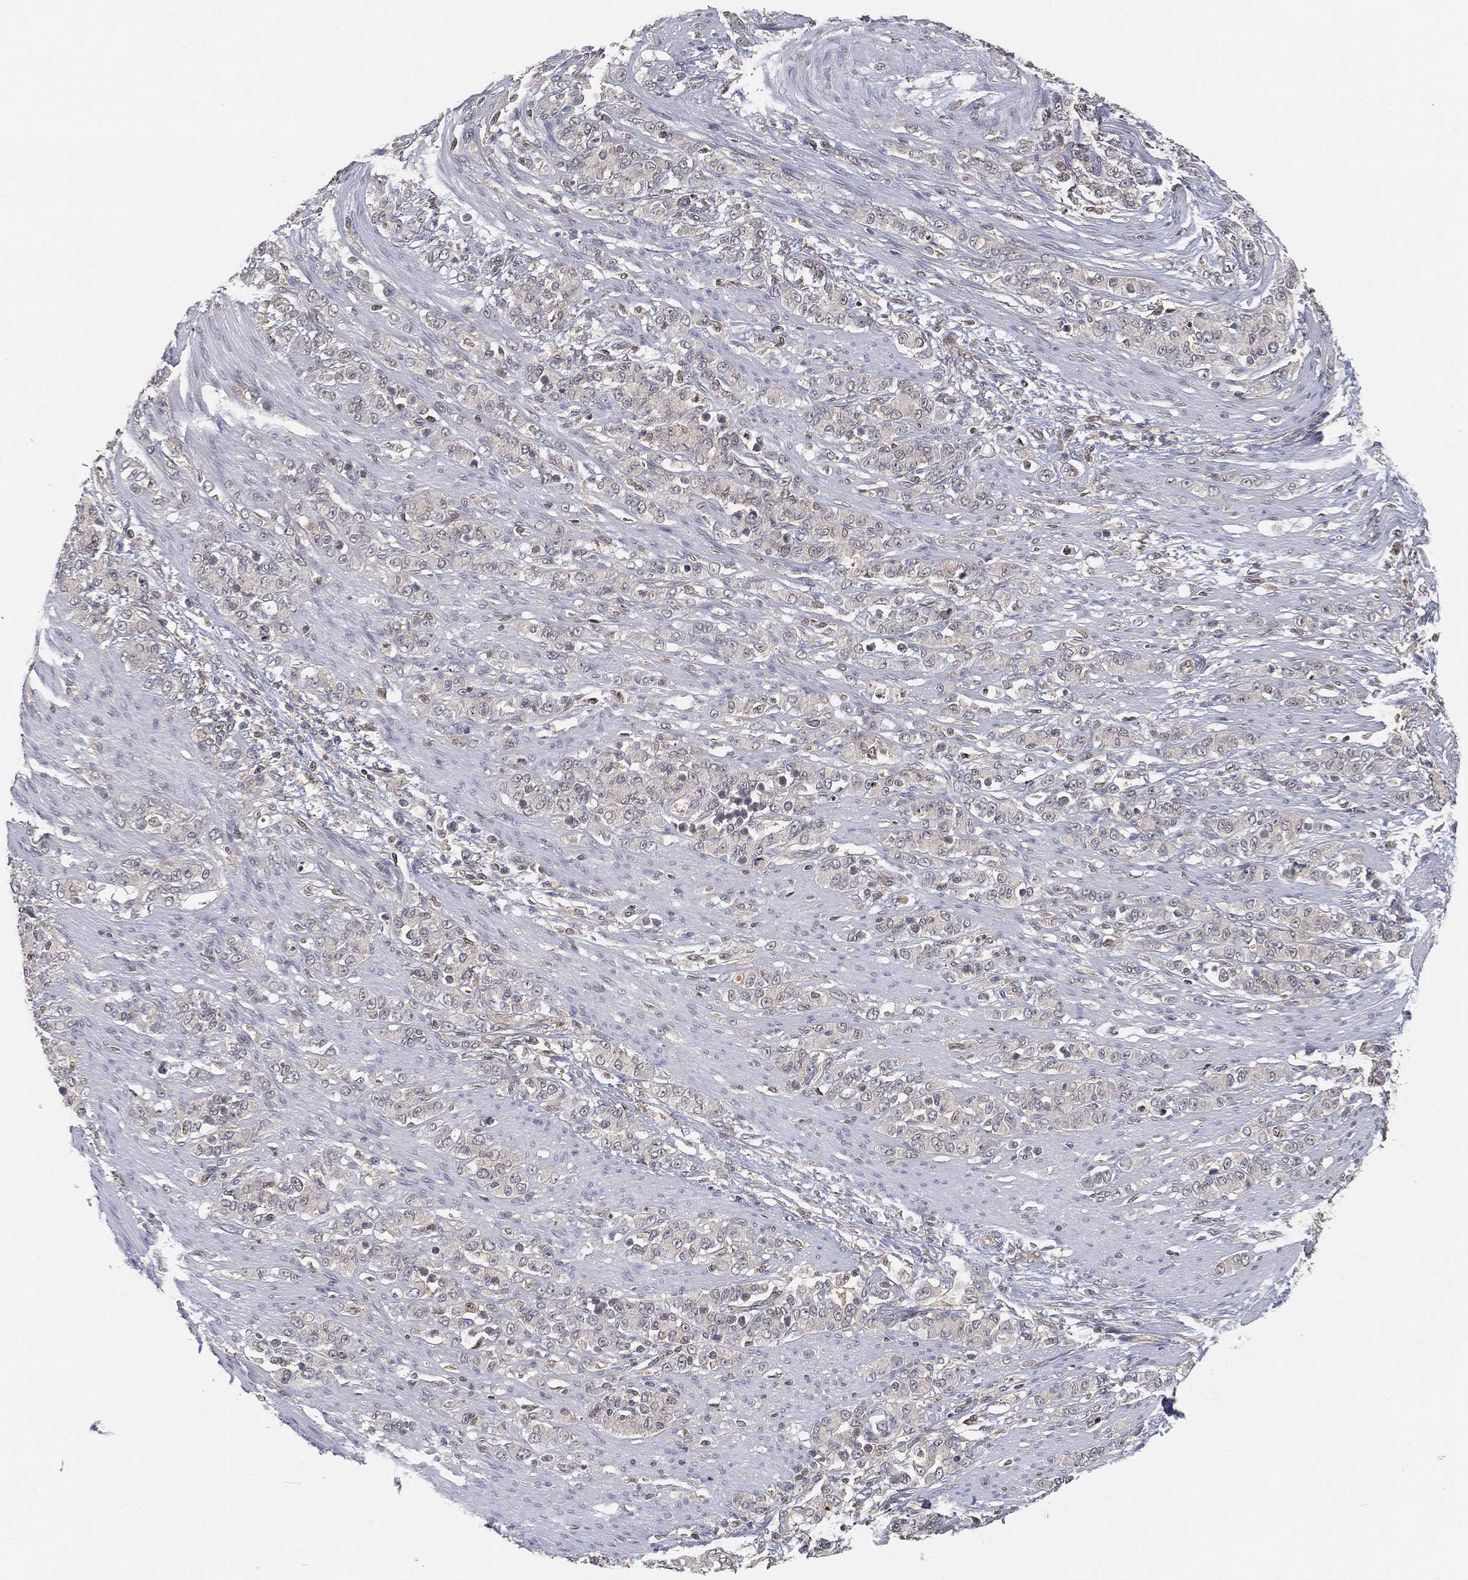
{"staining": {"intensity": "negative", "quantity": "none", "location": "none"}, "tissue": "stomach cancer", "cell_type": "Tumor cells", "image_type": "cancer", "snomed": [{"axis": "morphology", "description": "Normal tissue, NOS"}, {"axis": "morphology", "description": "Adenocarcinoma, NOS"}, {"axis": "topography", "description": "Stomach"}], "caption": "This is an immunohistochemistry micrograph of adenocarcinoma (stomach). There is no positivity in tumor cells.", "gene": "MAPK1", "patient": {"sex": "female", "age": 79}}